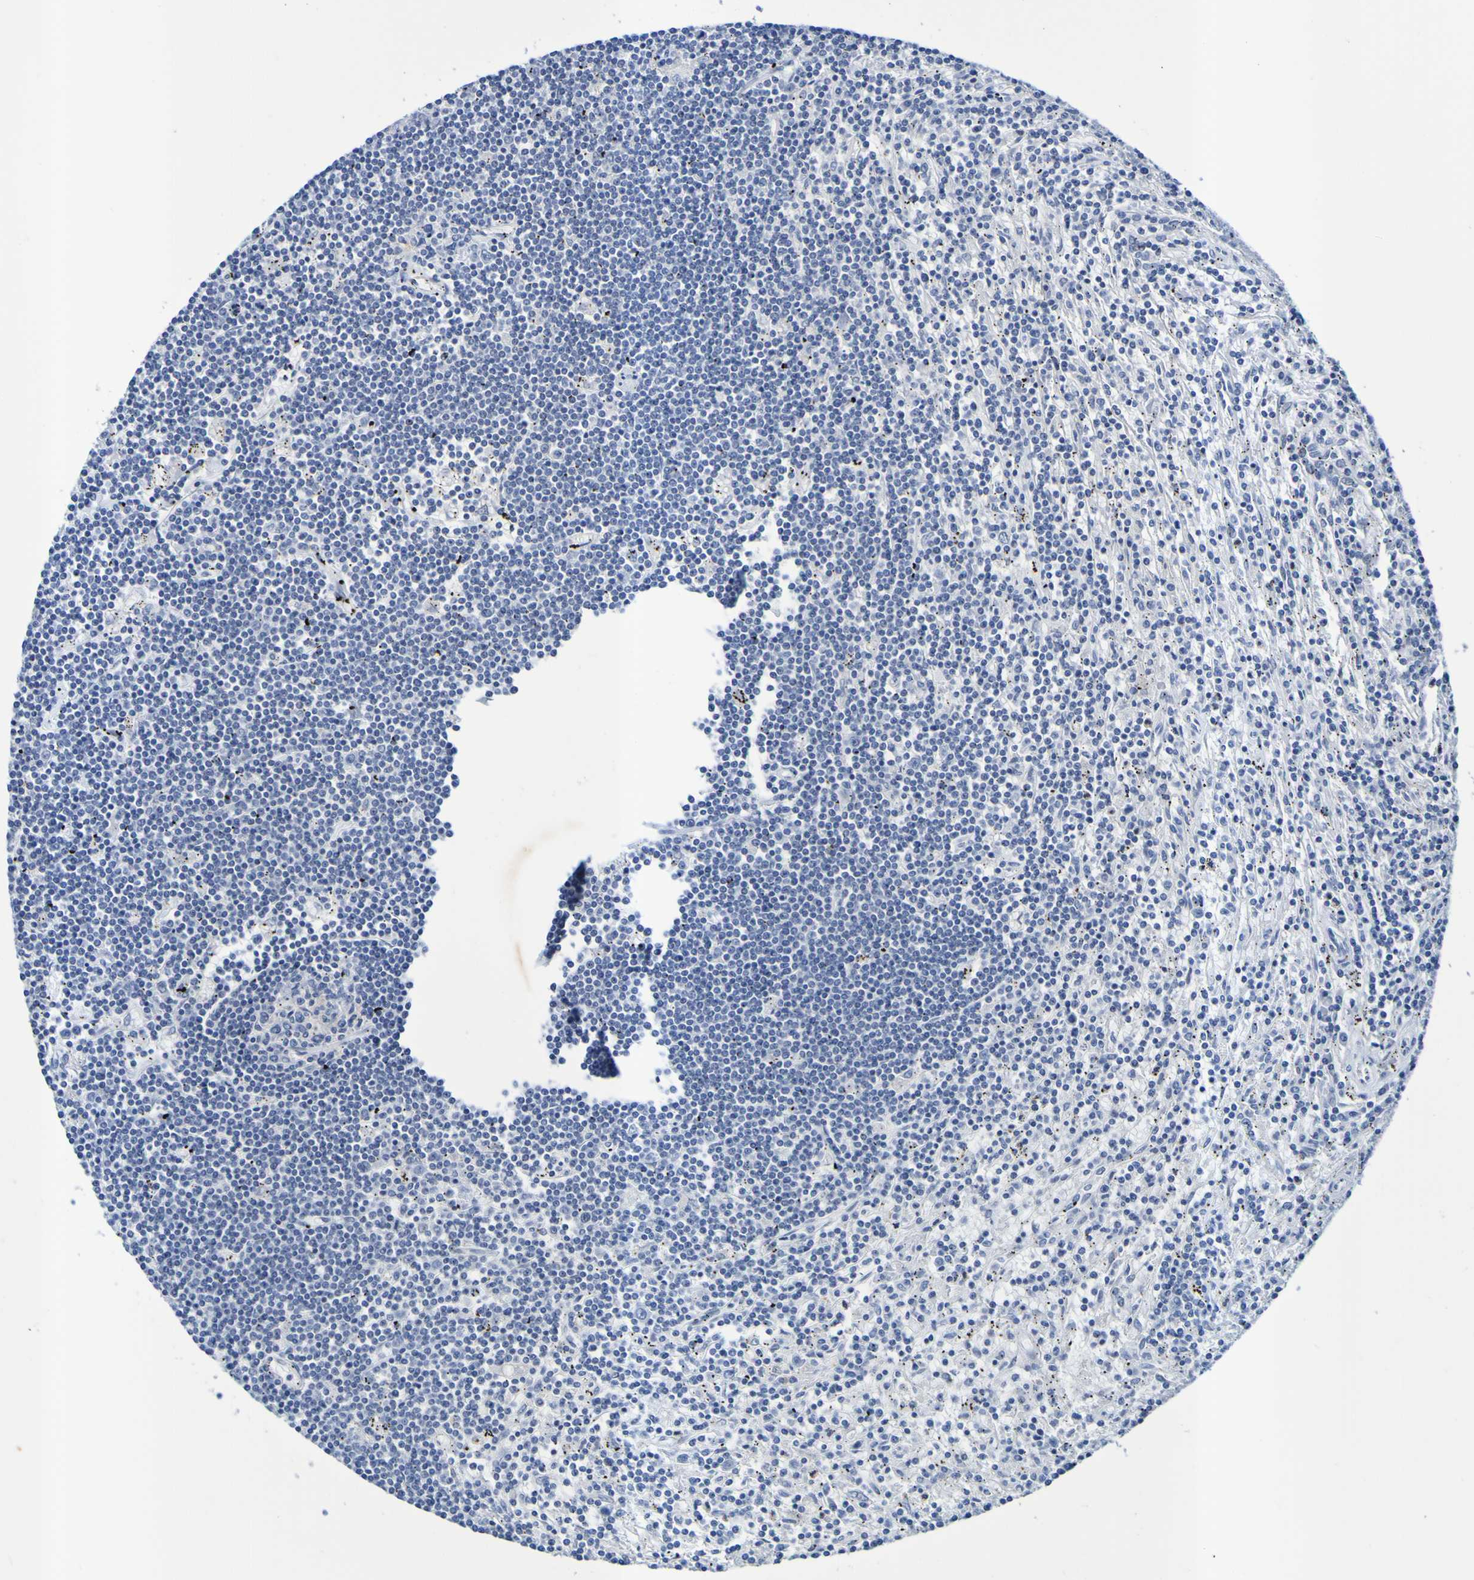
{"staining": {"intensity": "negative", "quantity": "none", "location": "none"}, "tissue": "lymphoma", "cell_type": "Tumor cells", "image_type": "cancer", "snomed": [{"axis": "morphology", "description": "Malignant lymphoma, non-Hodgkin's type, Low grade"}, {"axis": "topography", "description": "Spleen"}], "caption": "An immunohistochemistry (IHC) image of malignant lymphoma, non-Hodgkin's type (low-grade) is shown. There is no staining in tumor cells of malignant lymphoma, non-Hodgkin's type (low-grade).", "gene": "VMA21", "patient": {"sex": "male", "age": 76}}